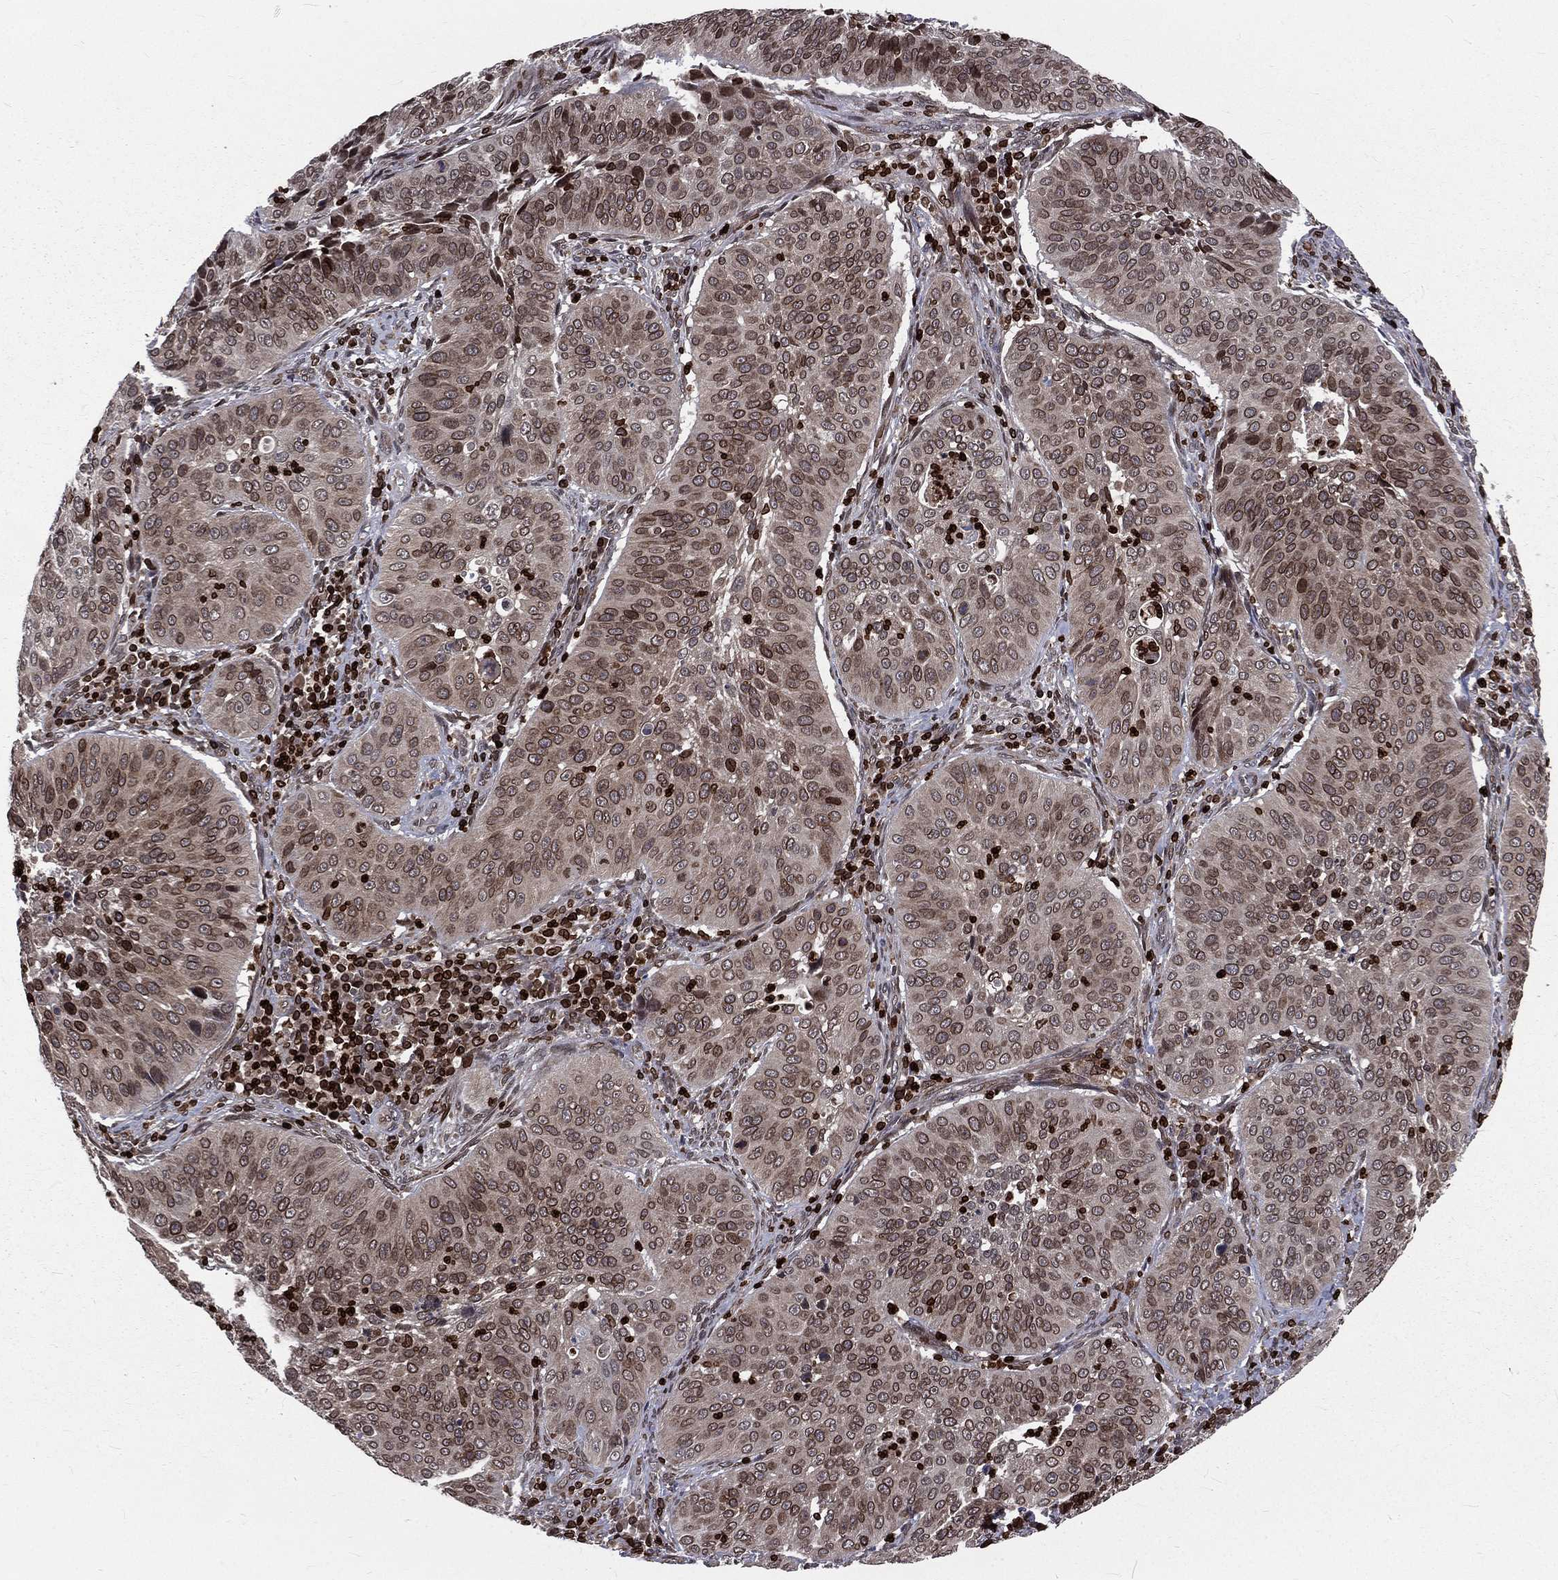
{"staining": {"intensity": "strong", "quantity": "25%-75%", "location": "cytoplasmic/membranous,nuclear"}, "tissue": "cervical cancer", "cell_type": "Tumor cells", "image_type": "cancer", "snomed": [{"axis": "morphology", "description": "Normal tissue, NOS"}, {"axis": "morphology", "description": "Squamous cell carcinoma, NOS"}, {"axis": "topography", "description": "Cervix"}], "caption": "Squamous cell carcinoma (cervical) tissue displays strong cytoplasmic/membranous and nuclear positivity in about 25%-75% of tumor cells", "gene": "LBR", "patient": {"sex": "female", "age": 39}}